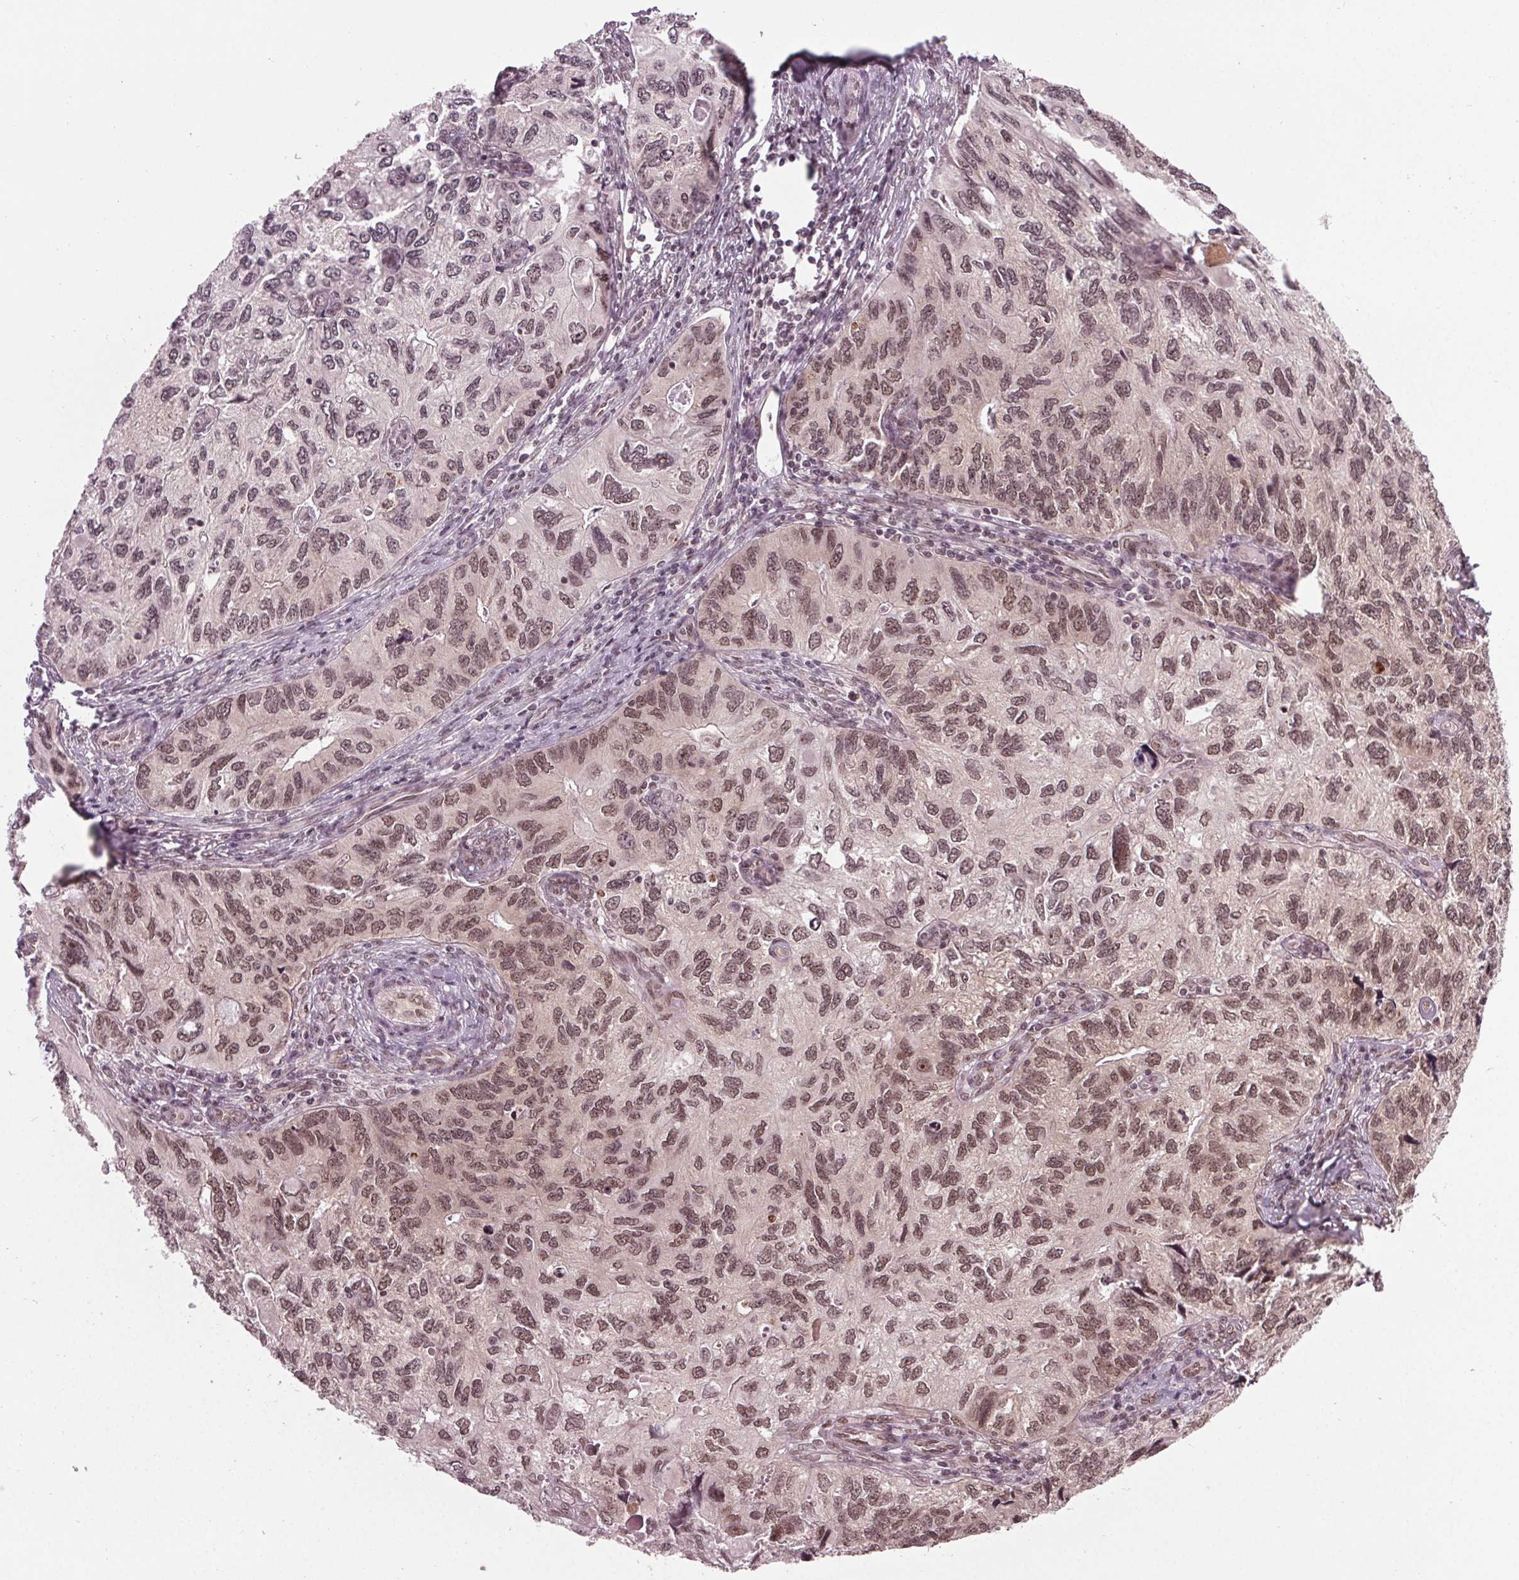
{"staining": {"intensity": "moderate", "quantity": ">75%", "location": "nuclear"}, "tissue": "endometrial cancer", "cell_type": "Tumor cells", "image_type": "cancer", "snomed": [{"axis": "morphology", "description": "Carcinoma, NOS"}, {"axis": "topography", "description": "Uterus"}], "caption": "Endometrial carcinoma stained with a protein marker reveals moderate staining in tumor cells.", "gene": "DDX41", "patient": {"sex": "female", "age": 76}}